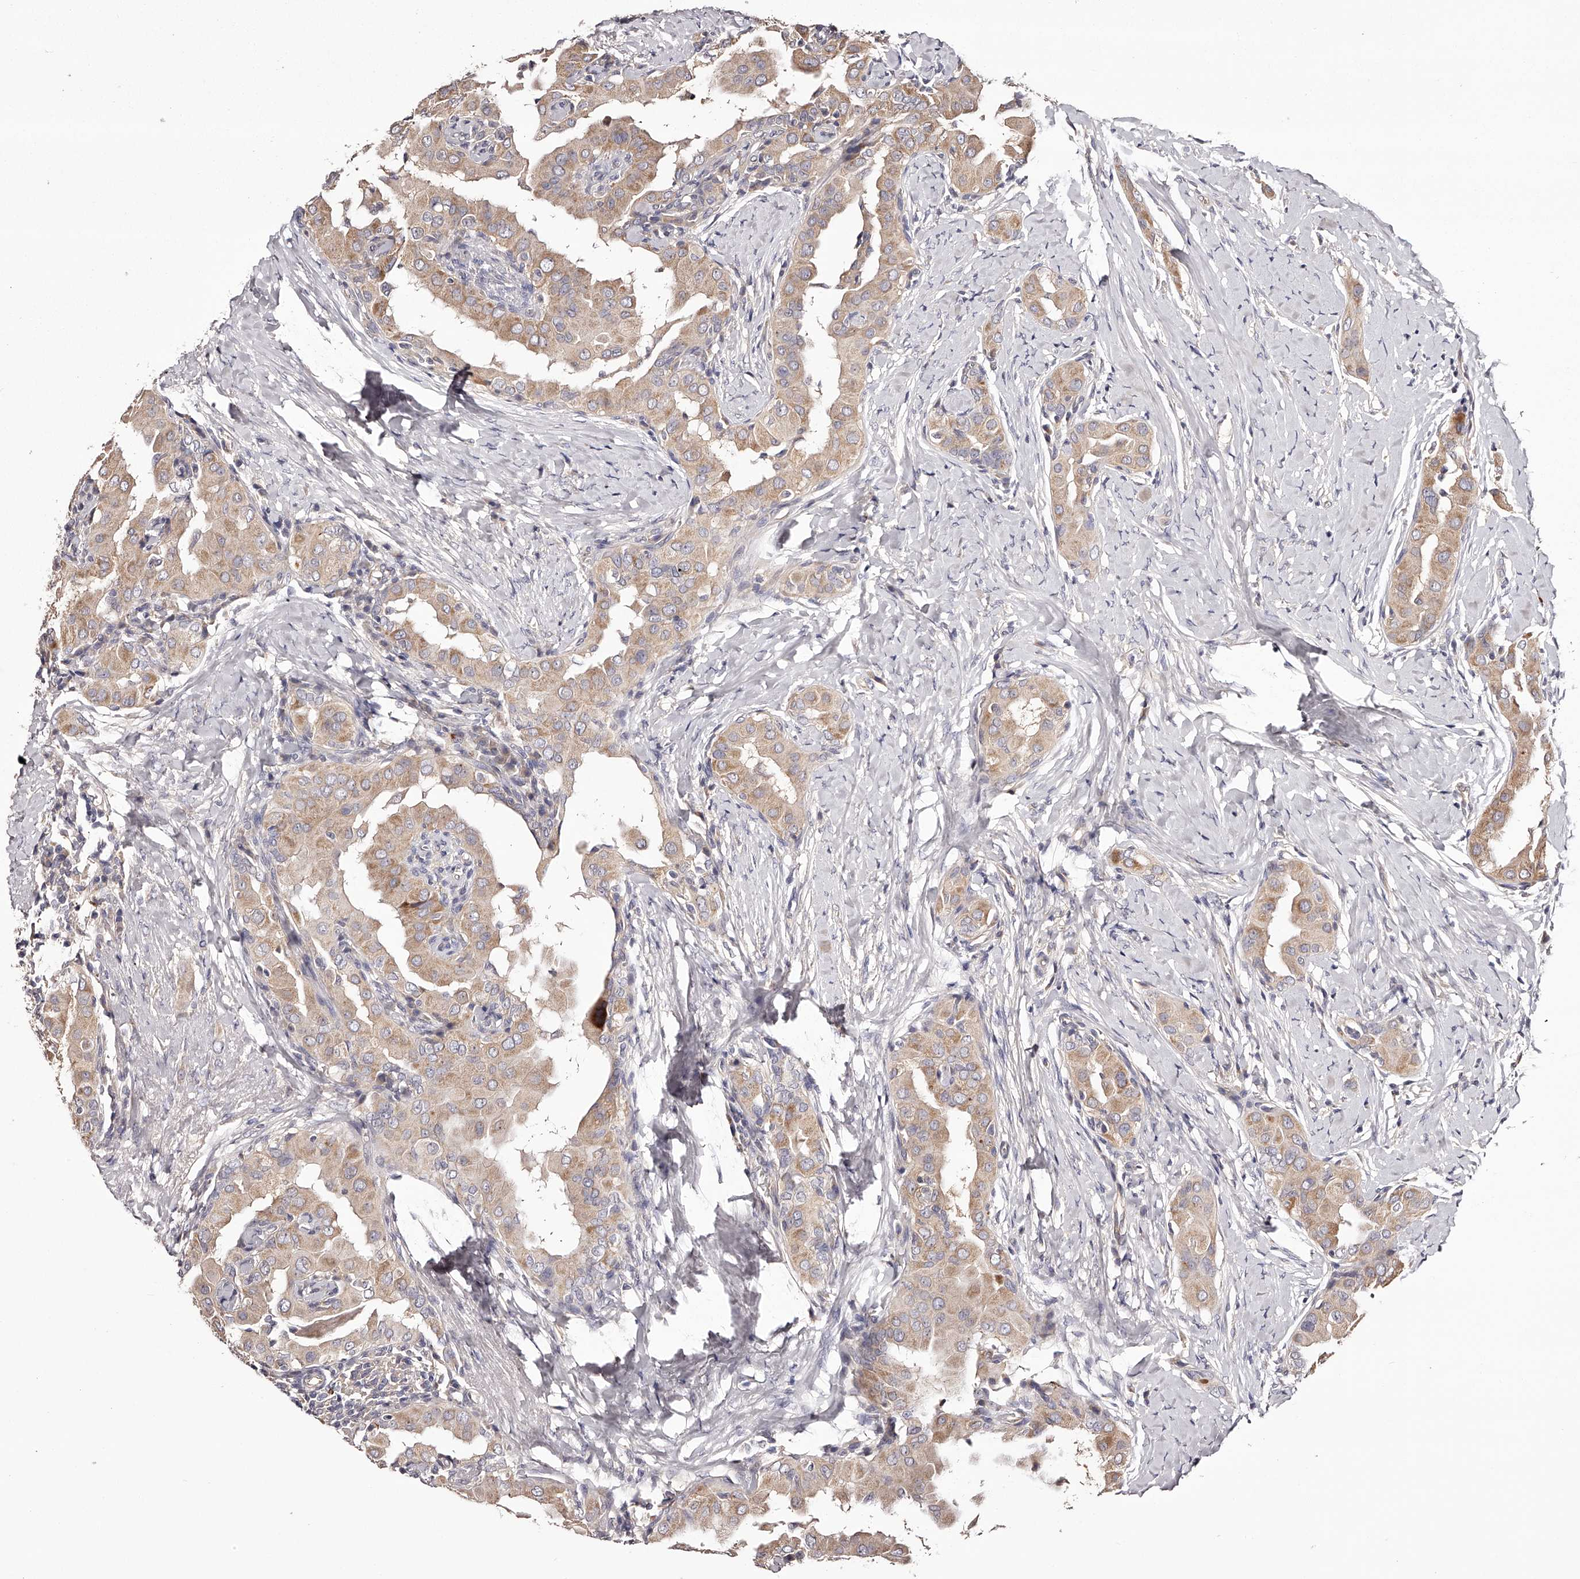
{"staining": {"intensity": "weak", "quantity": ">75%", "location": "cytoplasmic/membranous"}, "tissue": "thyroid cancer", "cell_type": "Tumor cells", "image_type": "cancer", "snomed": [{"axis": "morphology", "description": "Papillary adenocarcinoma, NOS"}, {"axis": "topography", "description": "Thyroid gland"}], "caption": "Thyroid cancer was stained to show a protein in brown. There is low levels of weak cytoplasmic/membranous expression in approximately >75% of tumor cells. The staining was performed using DAB to visualize the protein expression in brown, while the nuclei were stained in blue with hematoxylin (Magnification: 20x).", "gene": "ODF2L", "patient": {"sex": "male", "age": 33}}